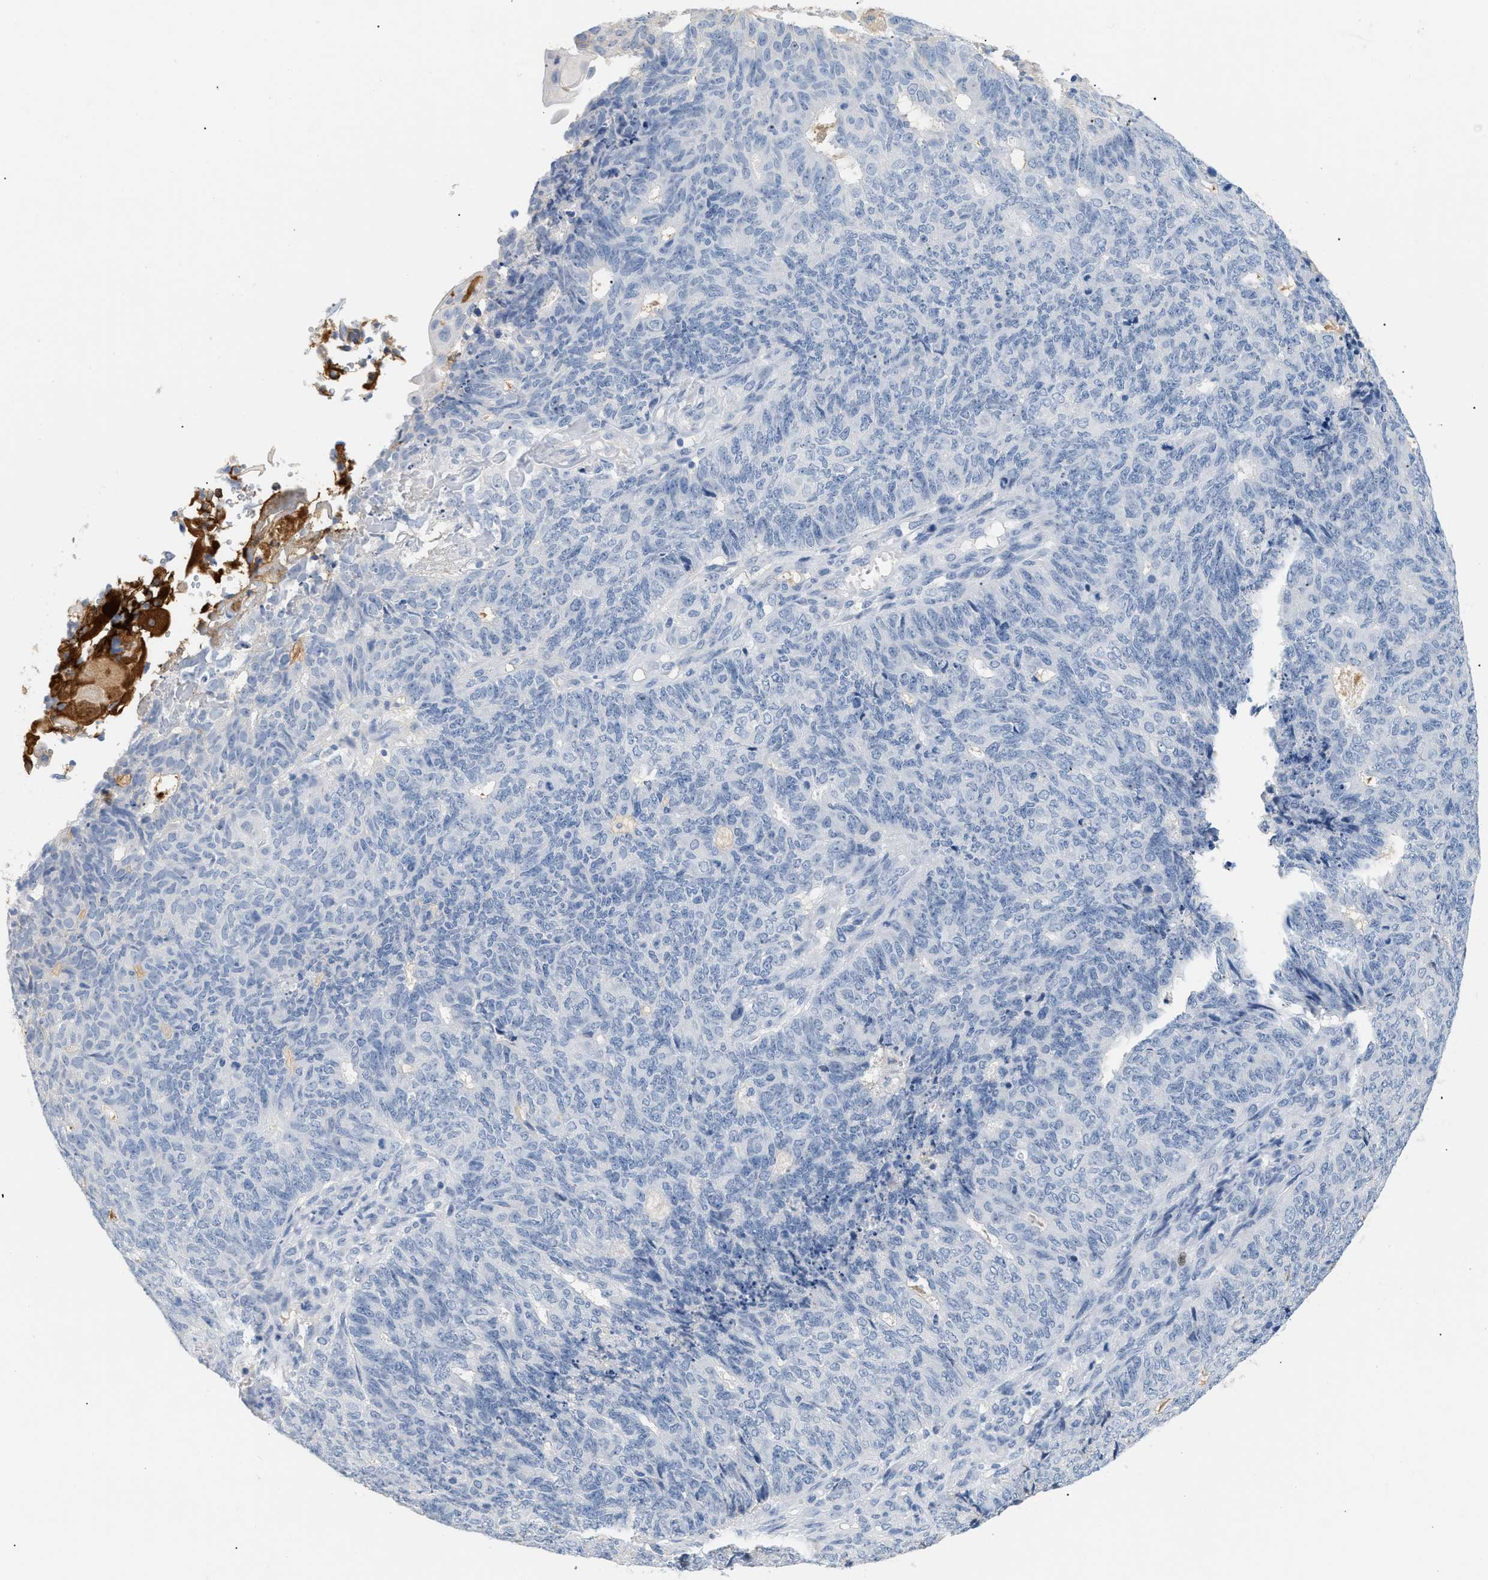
{"staining": {"intensity": "negative", "quantity": "none", "location": "none"}, "tissue": "endometrial cancer", "cell_type": "Tumor cells", "image_type": "cancer", "snomed": [{"axis": "morphology", "description": "Adenocarcinoma, NOS"}, {"axis": "topography", "description": "Endometrium"}], "caption": "This is a photomicrograph of IHC staining of endometrial cancer (adenocarcinoma), which shows no staining in tumor cells.", "gene": "CFH", "patient": {"sex": "female", "age": 32}}